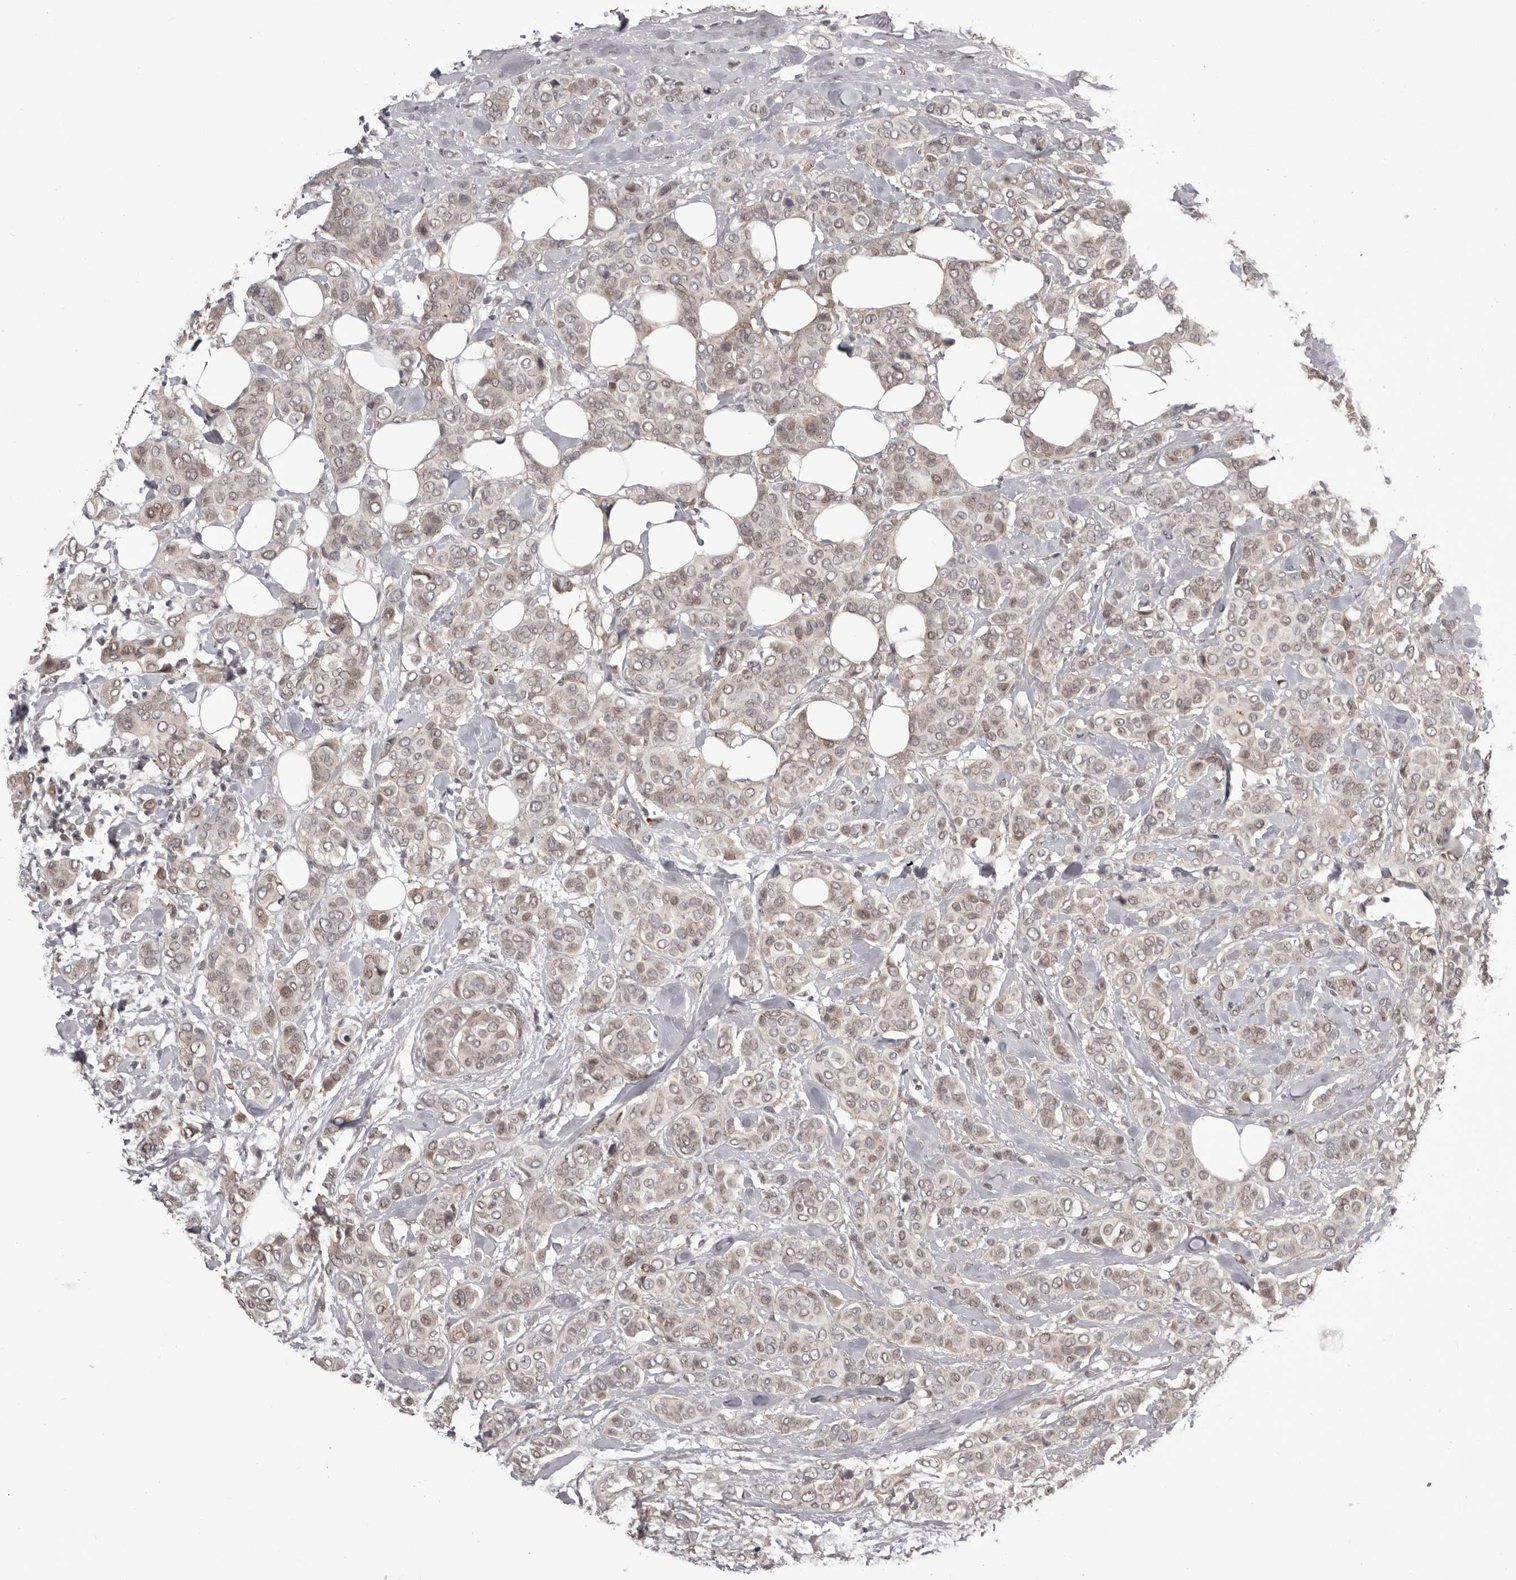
{"staining": {"intensity": "weak", "quantity": "<25%", "location": "cytoplasmic/membranous,nuclear"}, "tissue": "breast cancer", "cell_type": "Tumor cells", "image_type": "cancer", "snomed": [{"axis": "morphology", "description": "Lobular carcinoma"}, {"axis": "topography", "description": "Breast"}], "caption": "Lobular carcinoma (breast) was stained to show a protein in brown. There is no significant positivity in tumor cells.", "gene": "RNF2", "patient": {"sex": "female", "age": 51}}